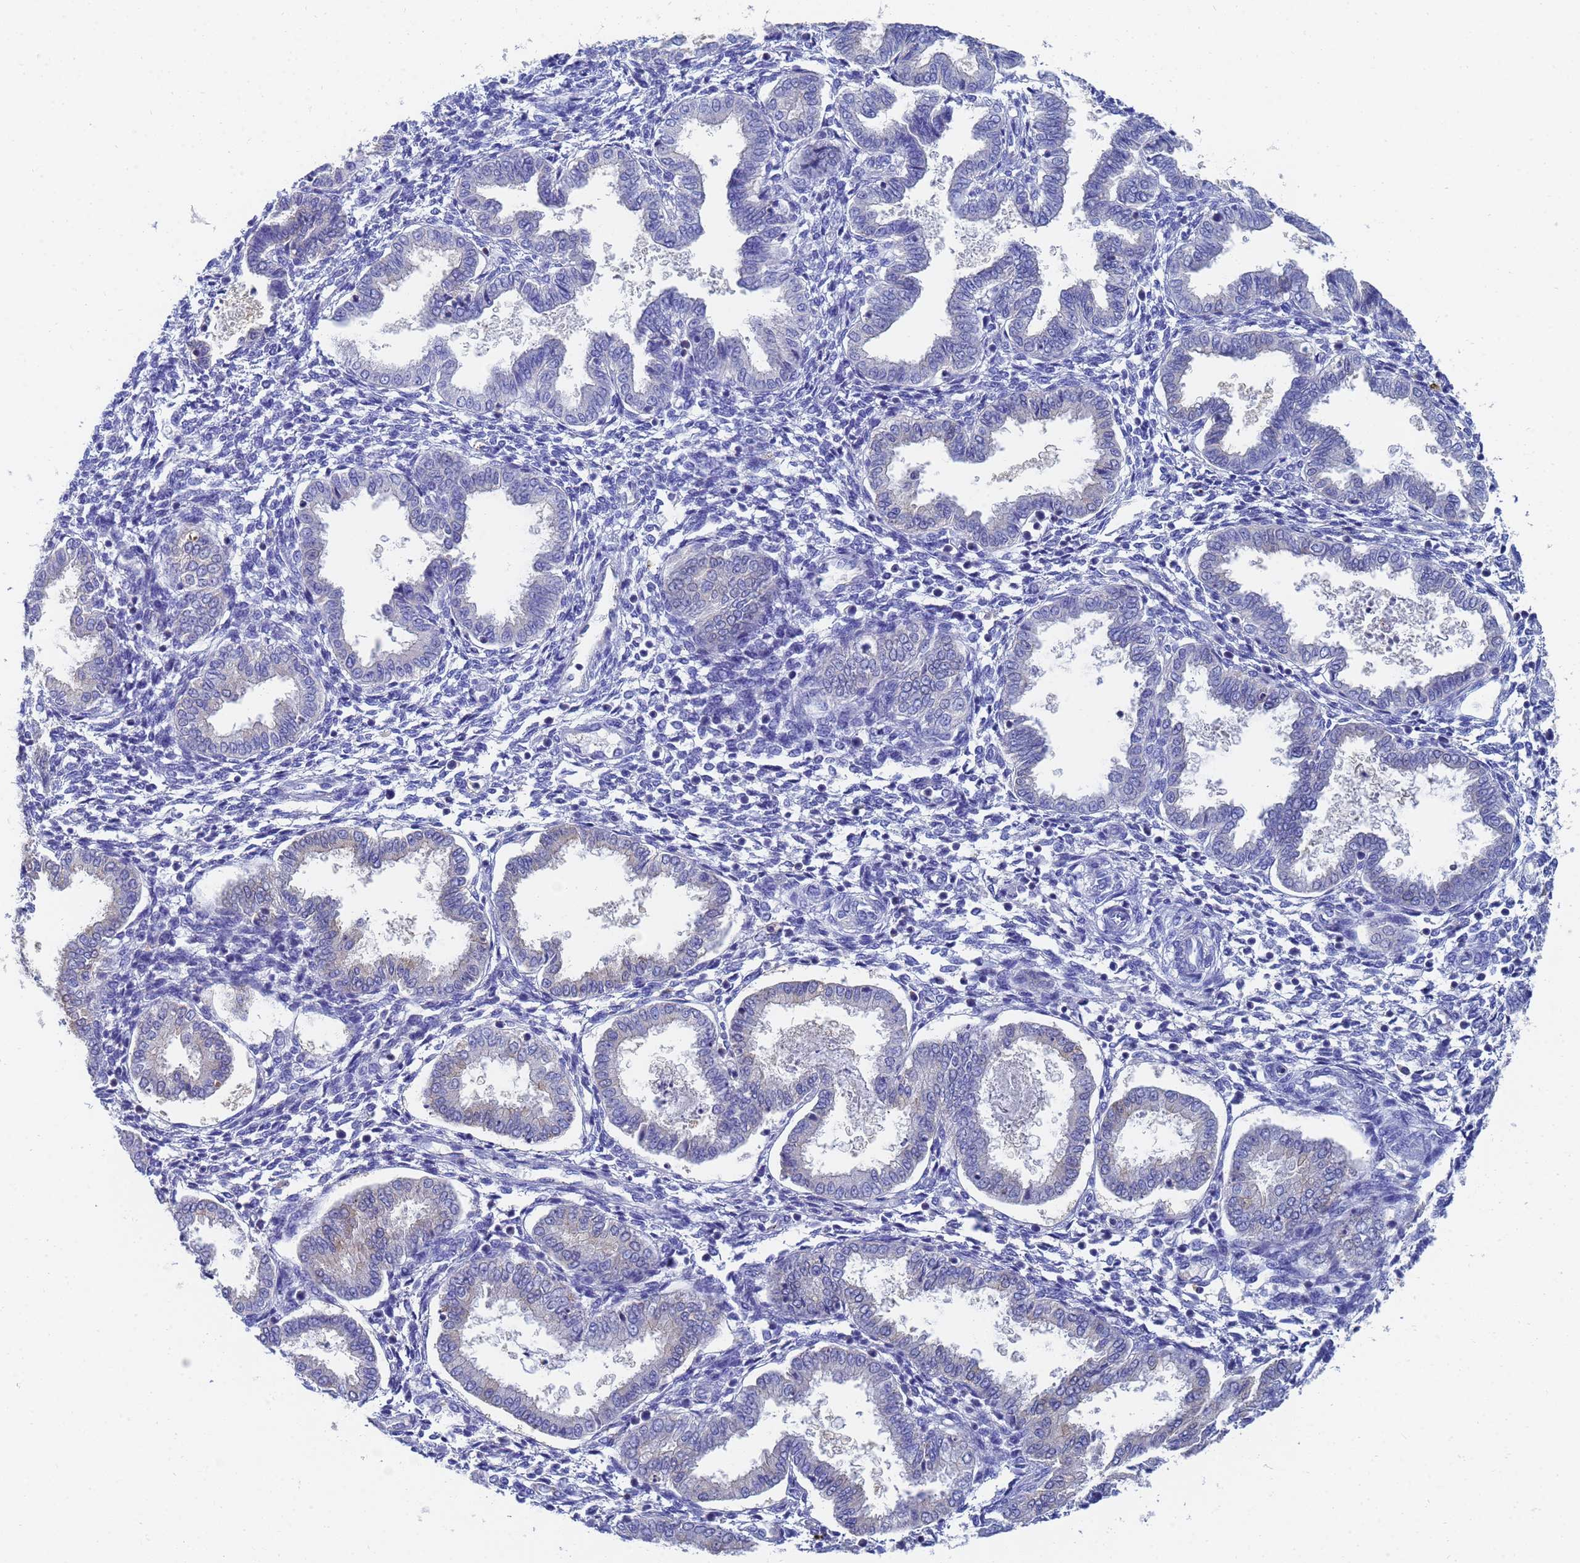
{"staining": {"intensity": "negative", "quantity": "none", "location": "none"}, "tissue": "endometrium", "cell_type": "Cells in endometrial stroma", "image_type": "normal", "snomed": [{"axis": "morphology", "description": "Normal tissue, NOS"}, {"axis": "topography", "description": "Endometrium"}], "caption": "DAB (3,3'-diaminobenzidine) immunohistochemical staining of unremarkable endometrium demonstrates no significant staining in cells in endometrial stroma.", "gene": "GCHFR", "patient": {"sex": "female", "age": 33}}